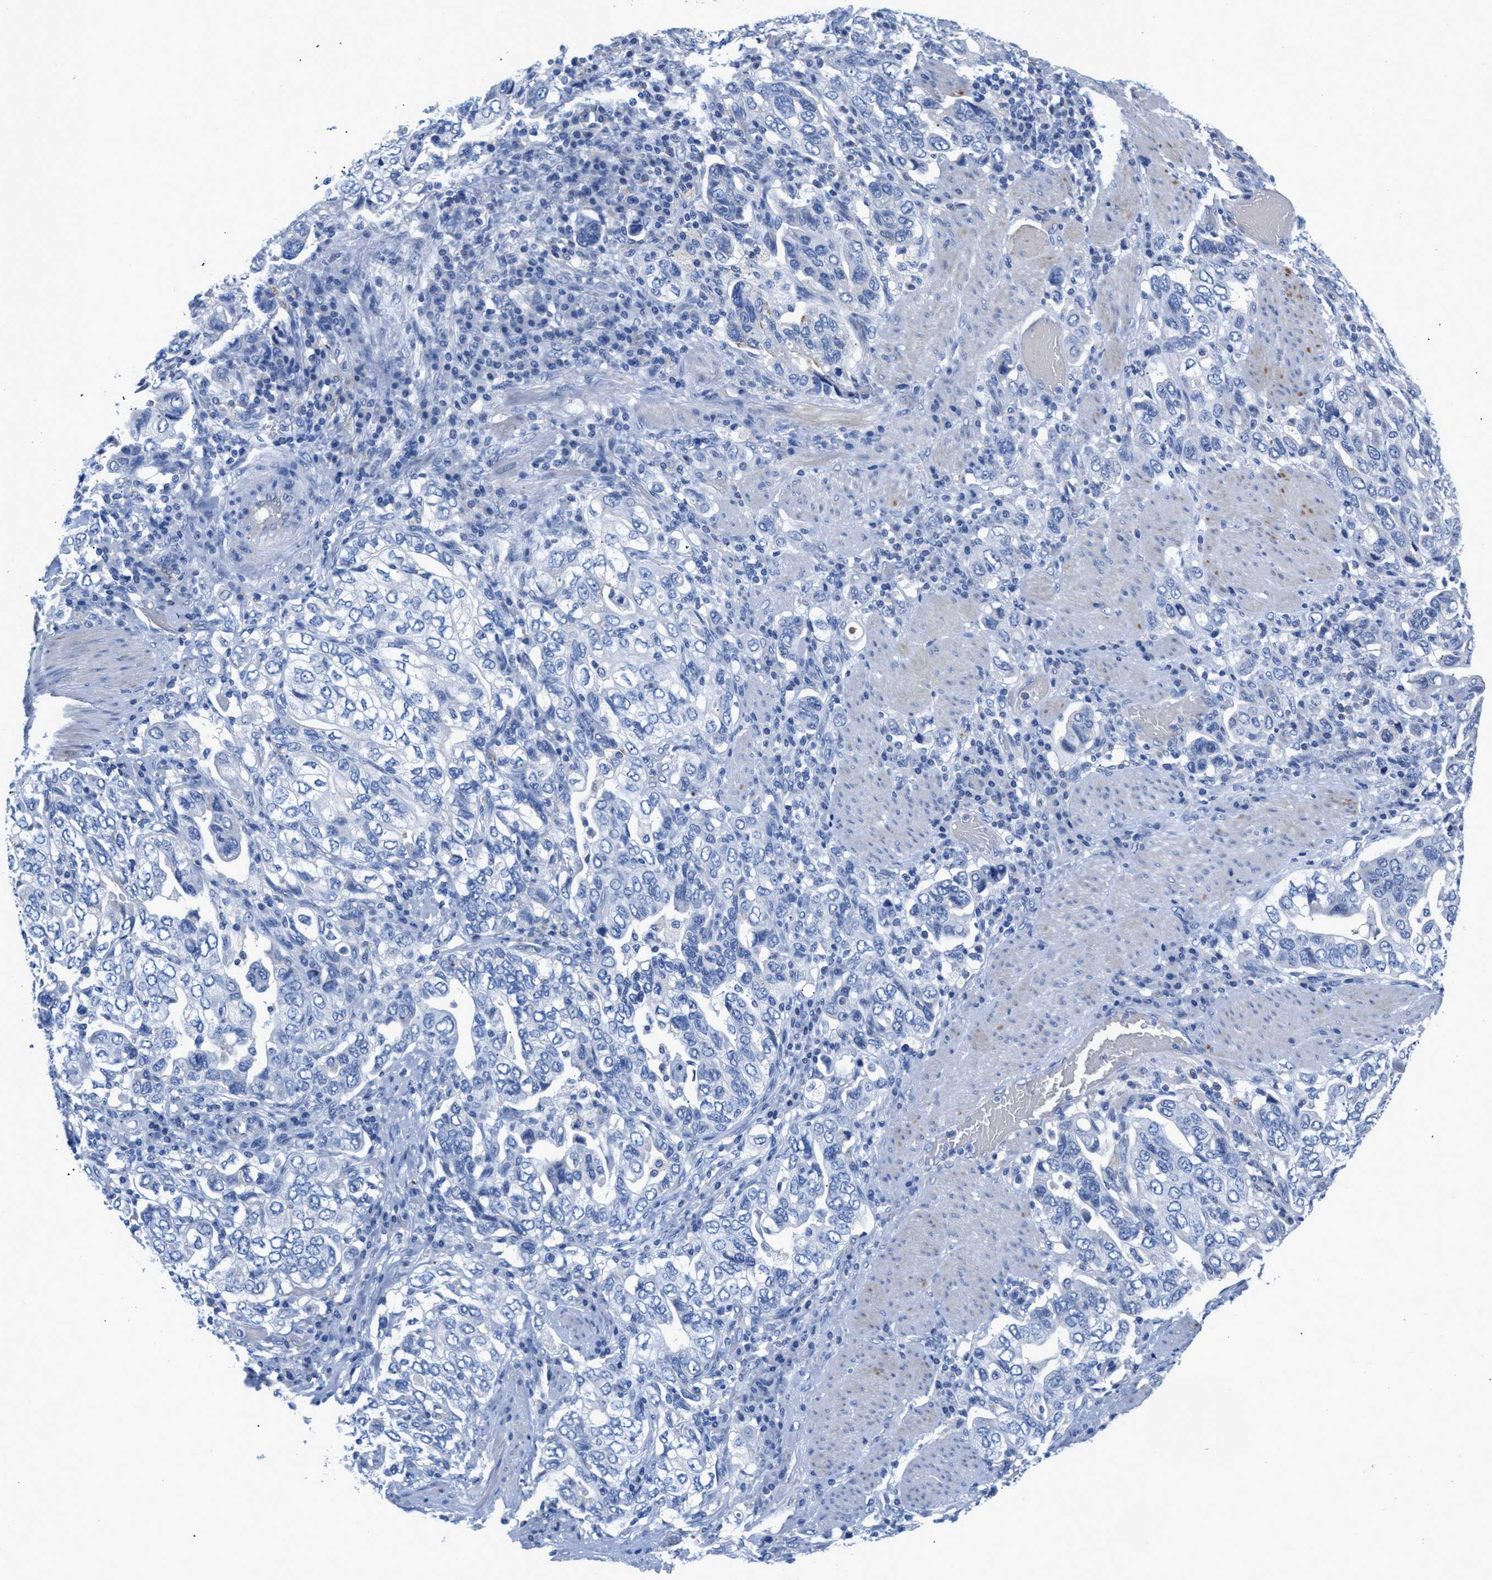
{"staining": {"intensity": "negative", "quantity": "none", "location": "none"}, "tissue": "stomach cancer", "cell_type": "Tumor cells", "image_type": "cancer", "snomed": [{"axis": "morphology", "description": "Adenocarcinoma, NOS"}, {"axis": "topography", "description": "Stomach, upper"}], "caption": "High power microscopy histopathology image of an IHC photomicrograph of stomach cancer, revealing no significant staining in tumor cells.", "gene": "SLFN13", "patient": {"sex": "male", "age": 62}}